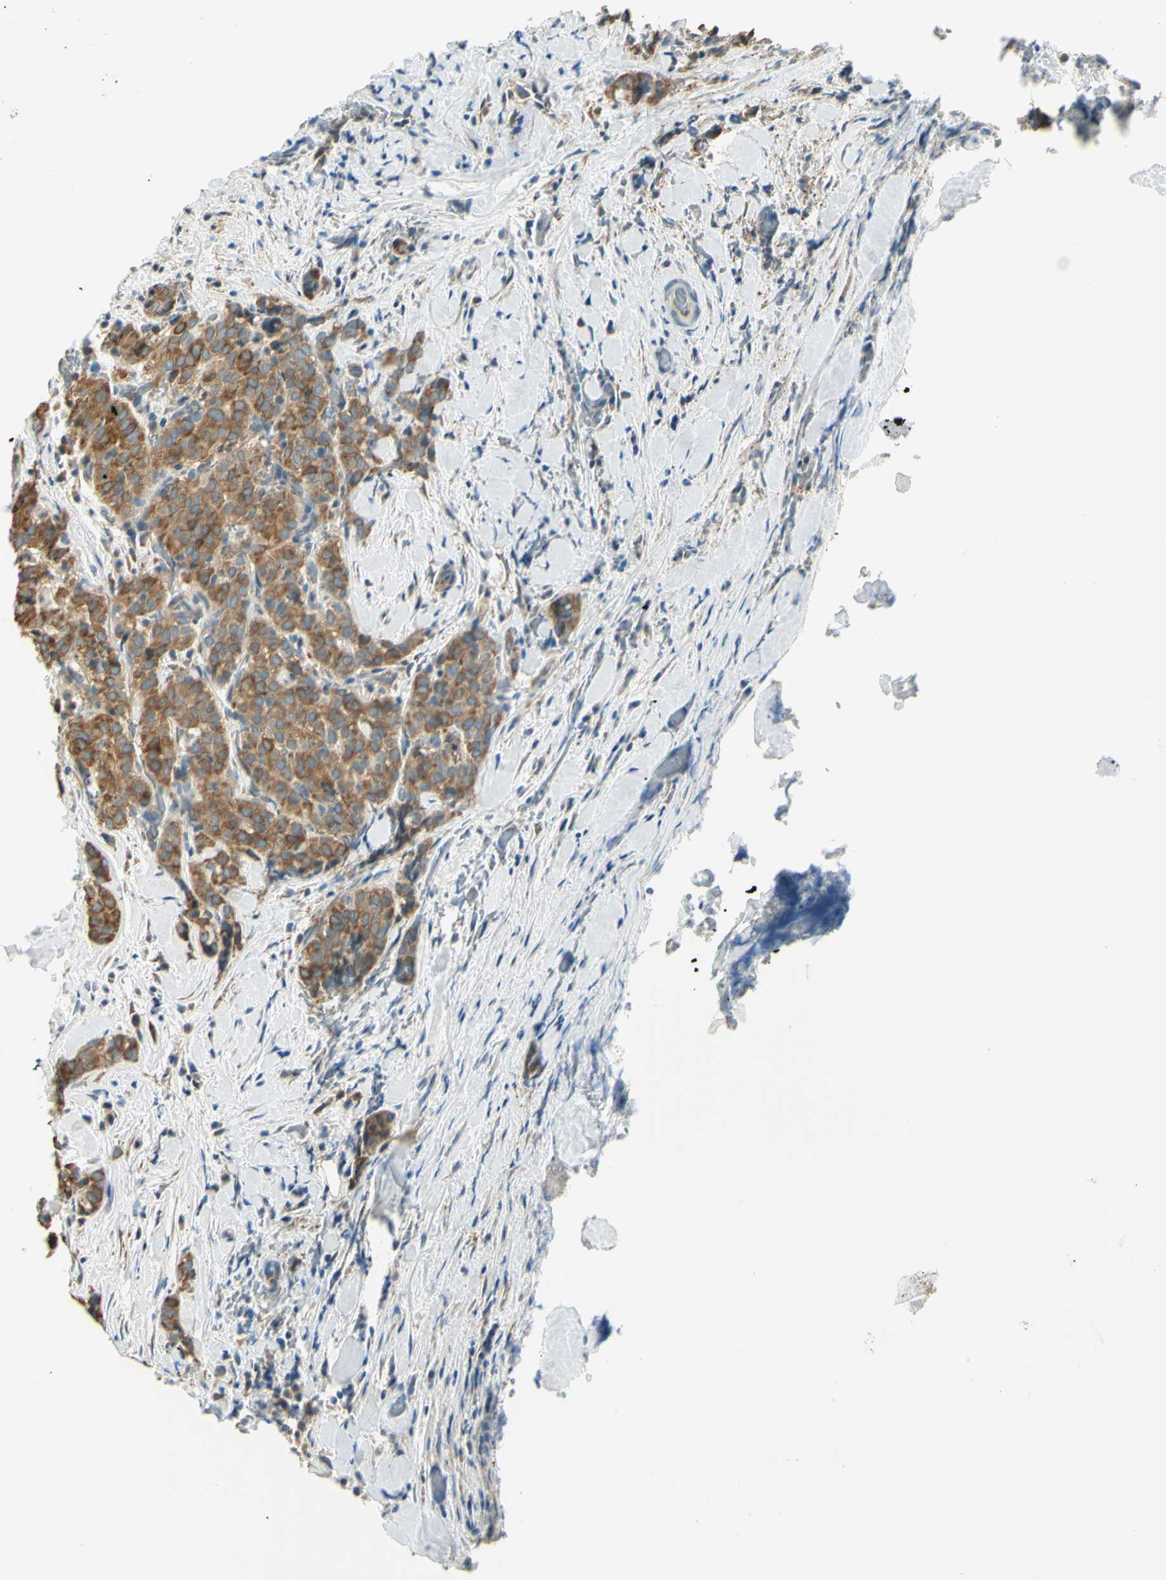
{"staining": {"intensity": "moderate", "quantity": ">75%", "location": "cytoplasmic/membranous"}, "tissue": "thyroid cancer", "cell_type": "Tumor cells", "image_type": "cancer", "snomed": [{"axis": "morphology", "description": "Normal tissue, NOS"}, {"axis": "morphology", "description": "Papillary adenocarcinoma, NOS"}, {"axis": "topography", "description": "Thyroid gland"}], "caption": "Human thyroid cancer (papillary adenocarcinoma) stained with a protein marker reveals moderate staining in tumor cells.", "gene": "IGDCC4", "patient": {"sex": "female", "age": 30}}